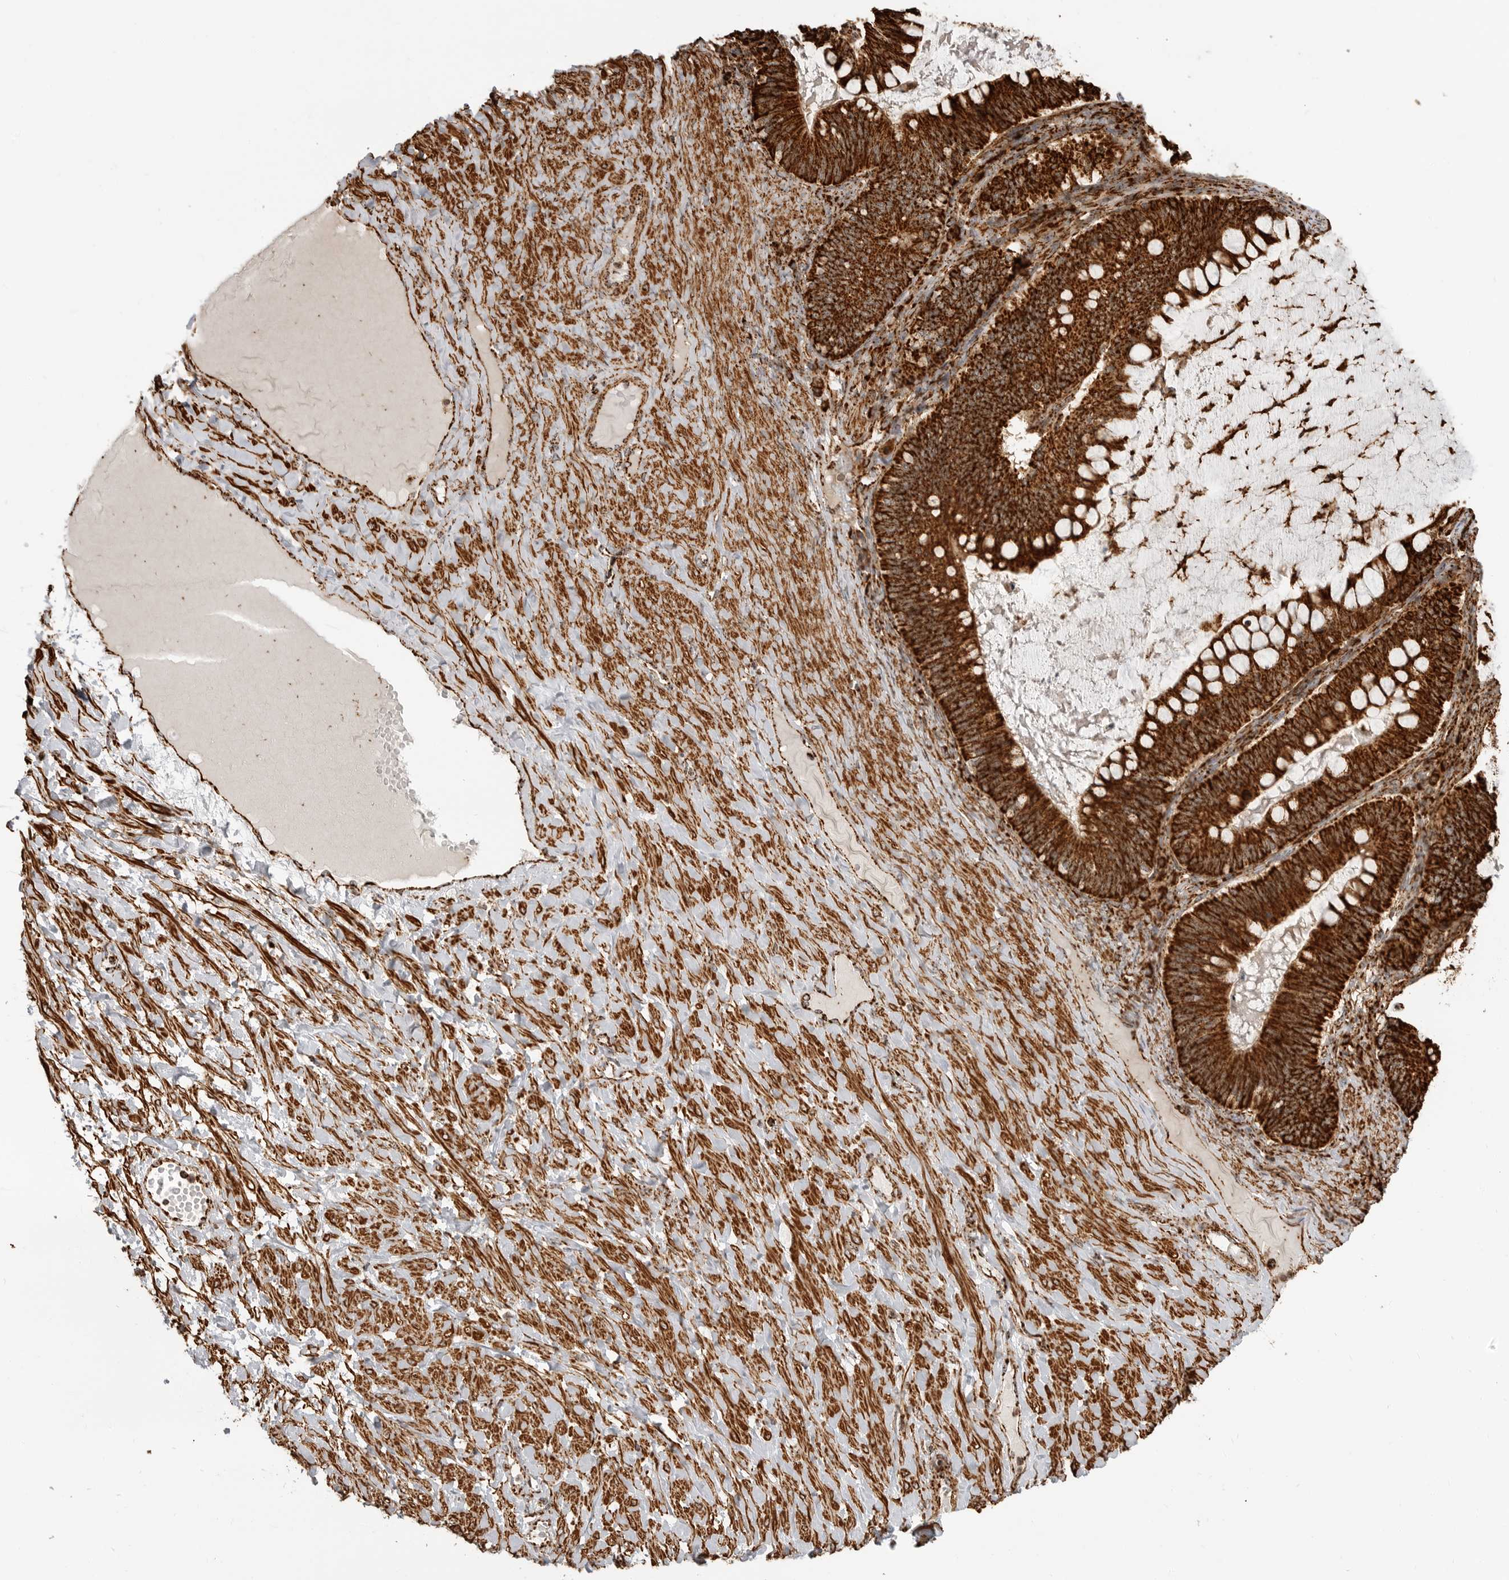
{"staining": {"intensity": "strong", "quantity": ">75%", "location": "cytoplasmic/membranous"}, "tissue": "ovarian cancer", "cell_type": "Tumor cells", "image_type": "cancer", "snomed": [{"axis": "morphology", "description": "Cystadenocarcinoma, mucinous, NOS"}, {"axis": "topography", "description": "Ovary"}], "caption": "Ovarian mucinous cystadenocarcinoma tissue exhibits strong cytoplasmic/membranous positivity in approximately >75% of tumor cells", "gene": "BMP2K", "patient": {"sex": "female", "age": 61}}